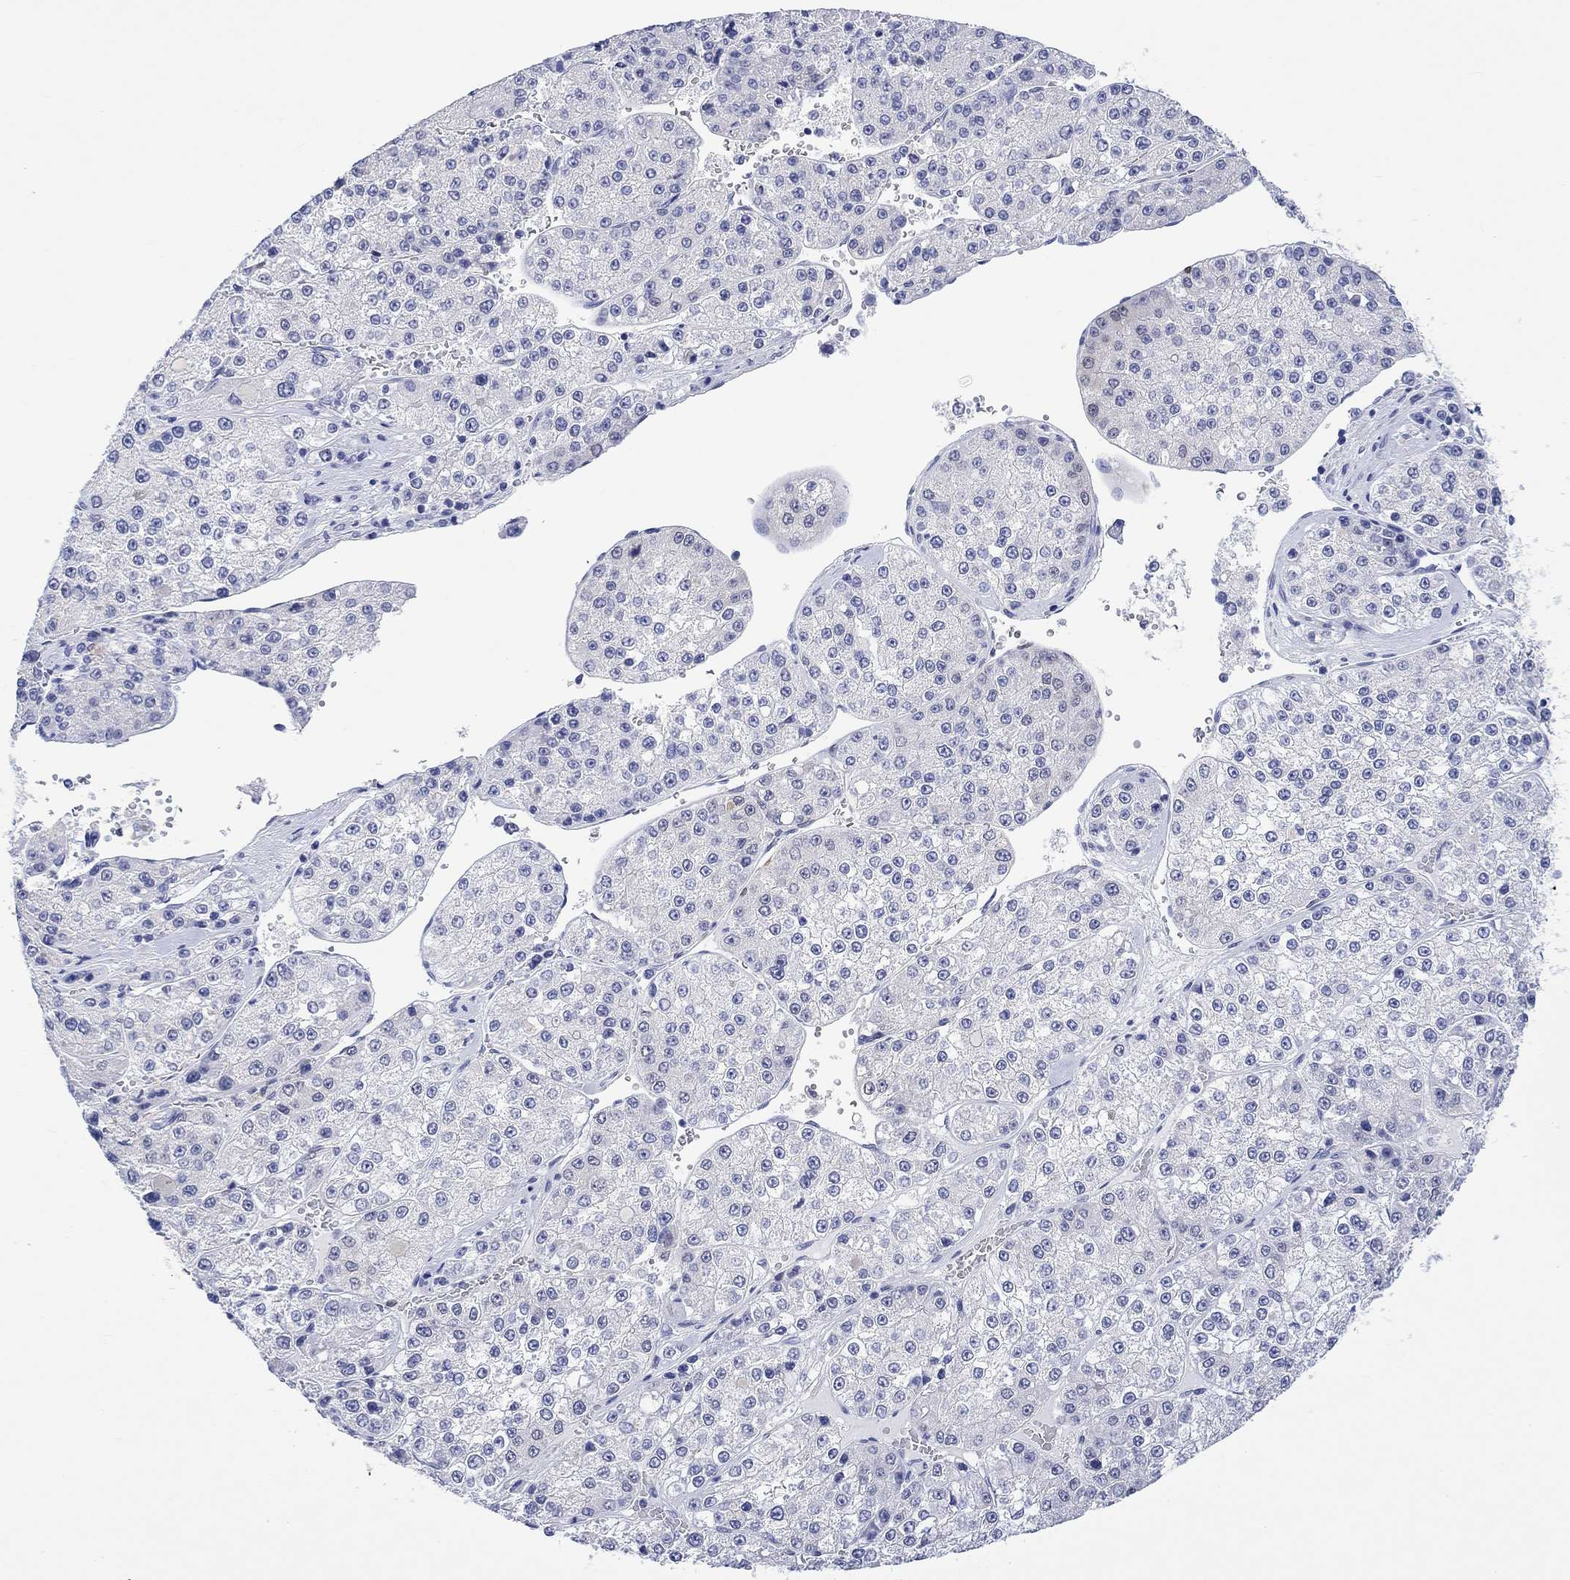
{"staining": {"intensity": "negative", "quantity": "none", "location": "none"}, "tissue": "liver cancer", "cell_type": "Tumor cells", "image_type": "cancer", "snomed": [{"axis": "morphology", "description": "Carcinoma, Hepatocellular, NOS"}, {"axis": "topography", "description": "Liver"}], "caption": "There is no significant positivity in tumor cells of hepatocellular carcinoma (liver). Nuclei are stained in blue.", "gene": "MSI1", "patient": {"sex": "female", "age": 73}}